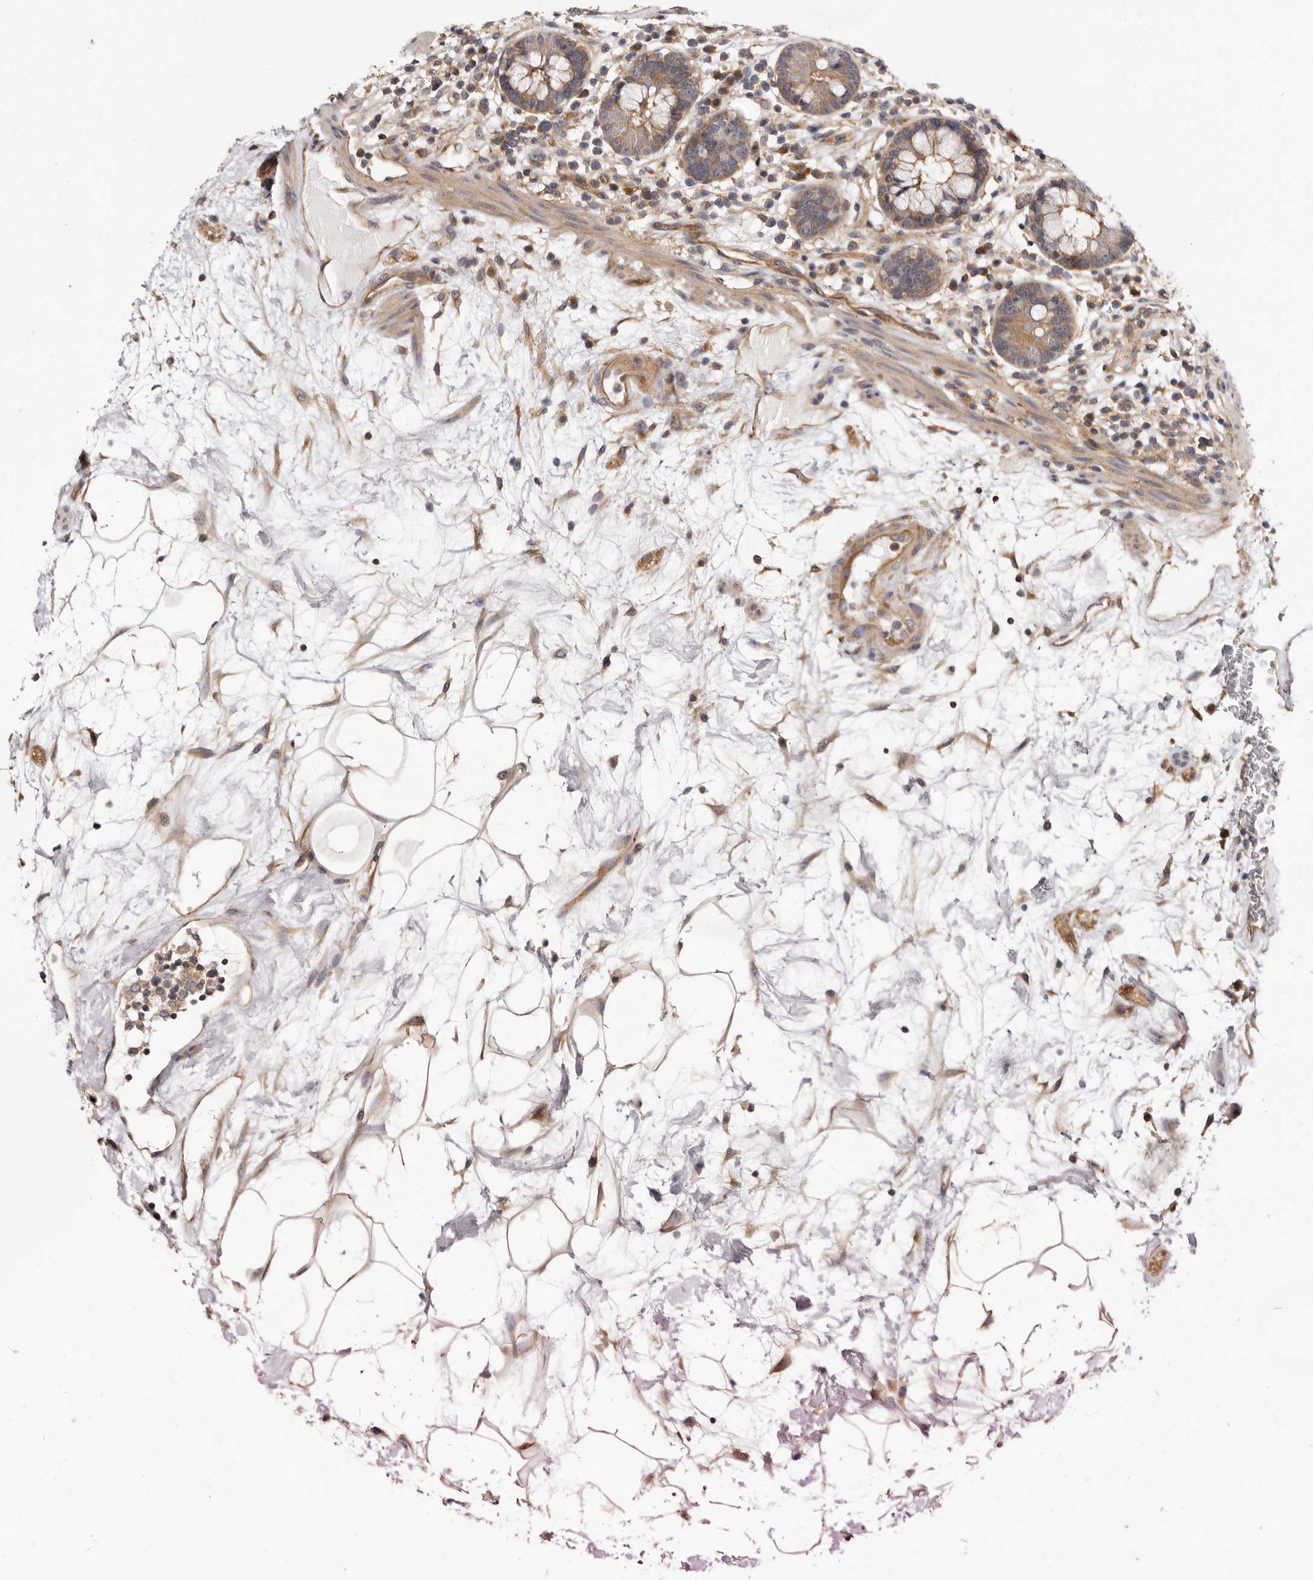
{"staining": {"intensity": "moderate", "quantity": ">75%", "location": "cytoplasmic/membranous"}, "tissue": "colon", "cell_type": "Endothelial cells", "image_type": "normal", "snomed": [{"axis": "morphology", "description": "Normal tissue, NOS"}, {"axis": "topography", "description": "Colon"}], "caption": "Immunohistochemistry photomicrograph of benign colon stained for a protein (brown), which reveals medium levels of moderate cytoplasmic/membranous expression in approximately >75% of endothelial cells.", "gene": "PANK4", "patient": {"sex": "female", "age": 79}}